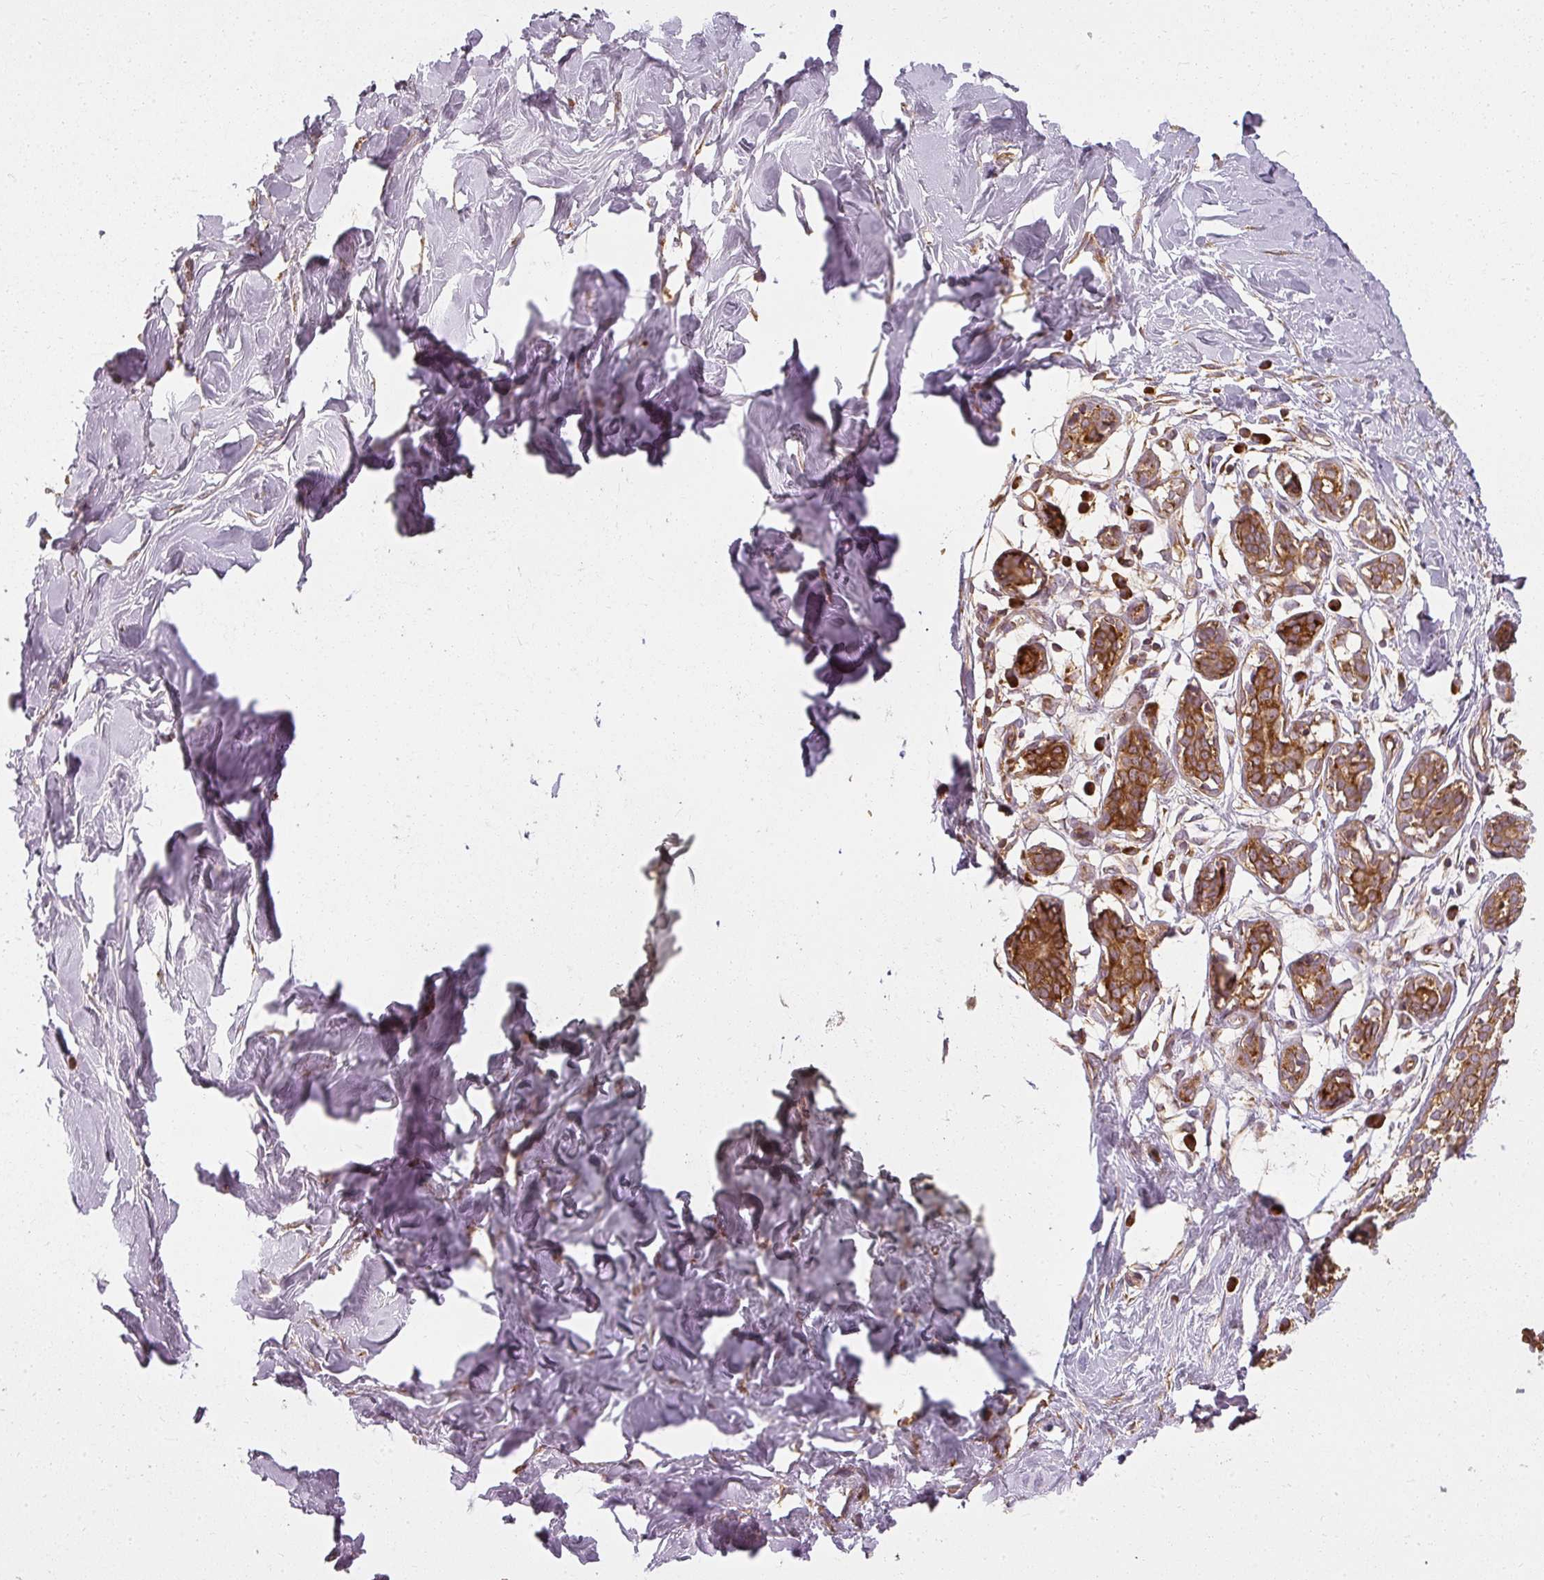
{"staining": {"intensity": "negative", "quantity": "none", "location": "none"}, "tissue": "breast", "cell_type": "Adipocytes", "image_type": "normal", "snomed": [{"axis": "morphology", "description": "Normal tissue, NOS"}, {"axis": "topography", "description": "Breast"}], "caption": "The image displays no significant positivity in adipocytes of breast. (Brightfield microscopy of DAB (3,3'-diaminobenzidine) immunohistochemistry (IHC) at high magnification).", "gene": "RPL24", "patient": {"sex": "female", "age": 27}}